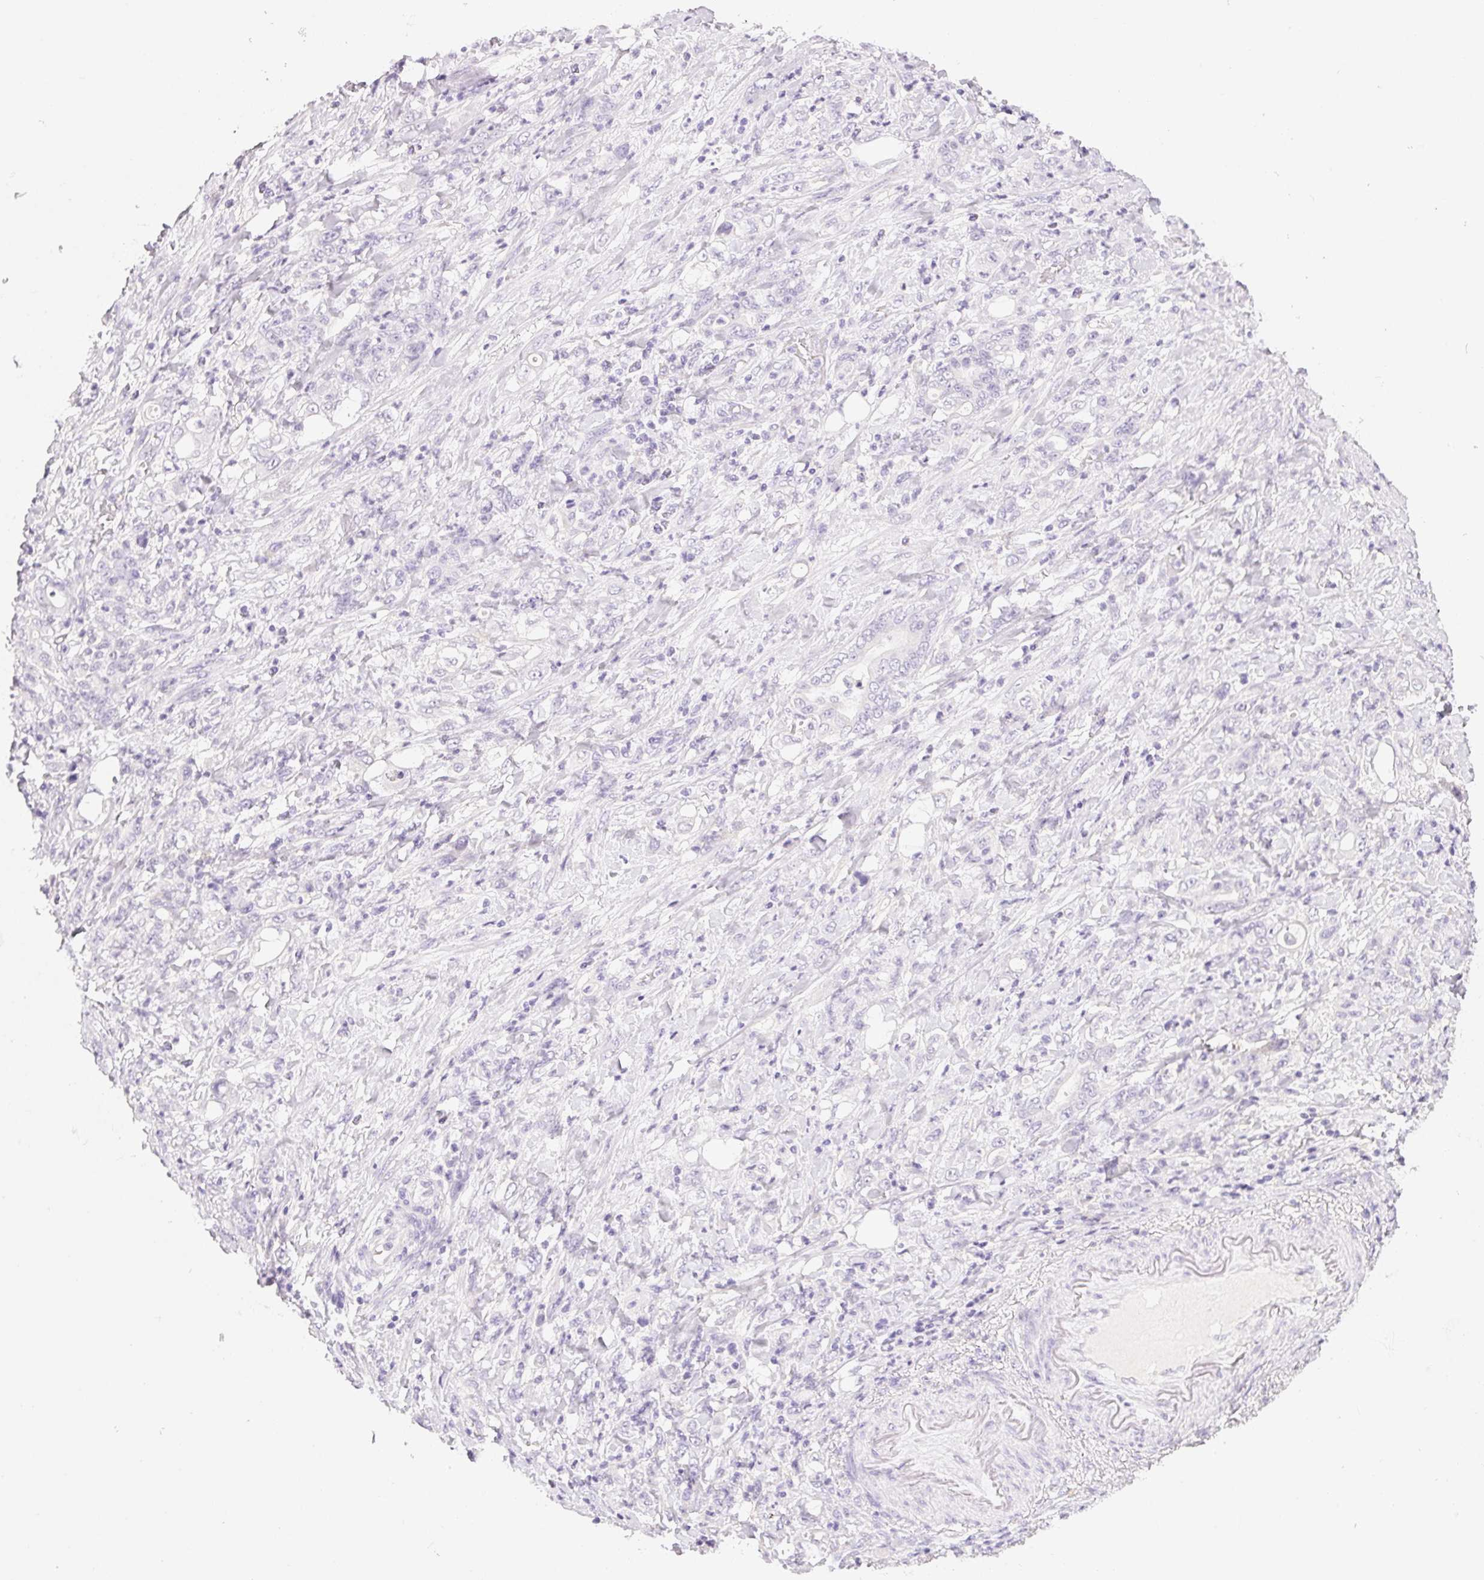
{"staining": {"intensity": "negative", "quantity": "none", "location": "none"}, "tissue": "stomach cancer", "cell_type": "Tumor cells", "image_type": "cancer", "snomed": [{"axis": "morphology", "description": "Adenocarcinoma, NOS"}, {"axis": "topography", "description": "Stomach"}], "caption": "This is a photomicrograph of IHC staining of adenocarcinoma (stomach), which shows no expression in tumor cells.", "gene": "MIOX", "patient": {"sex": "female", "age": 79}}